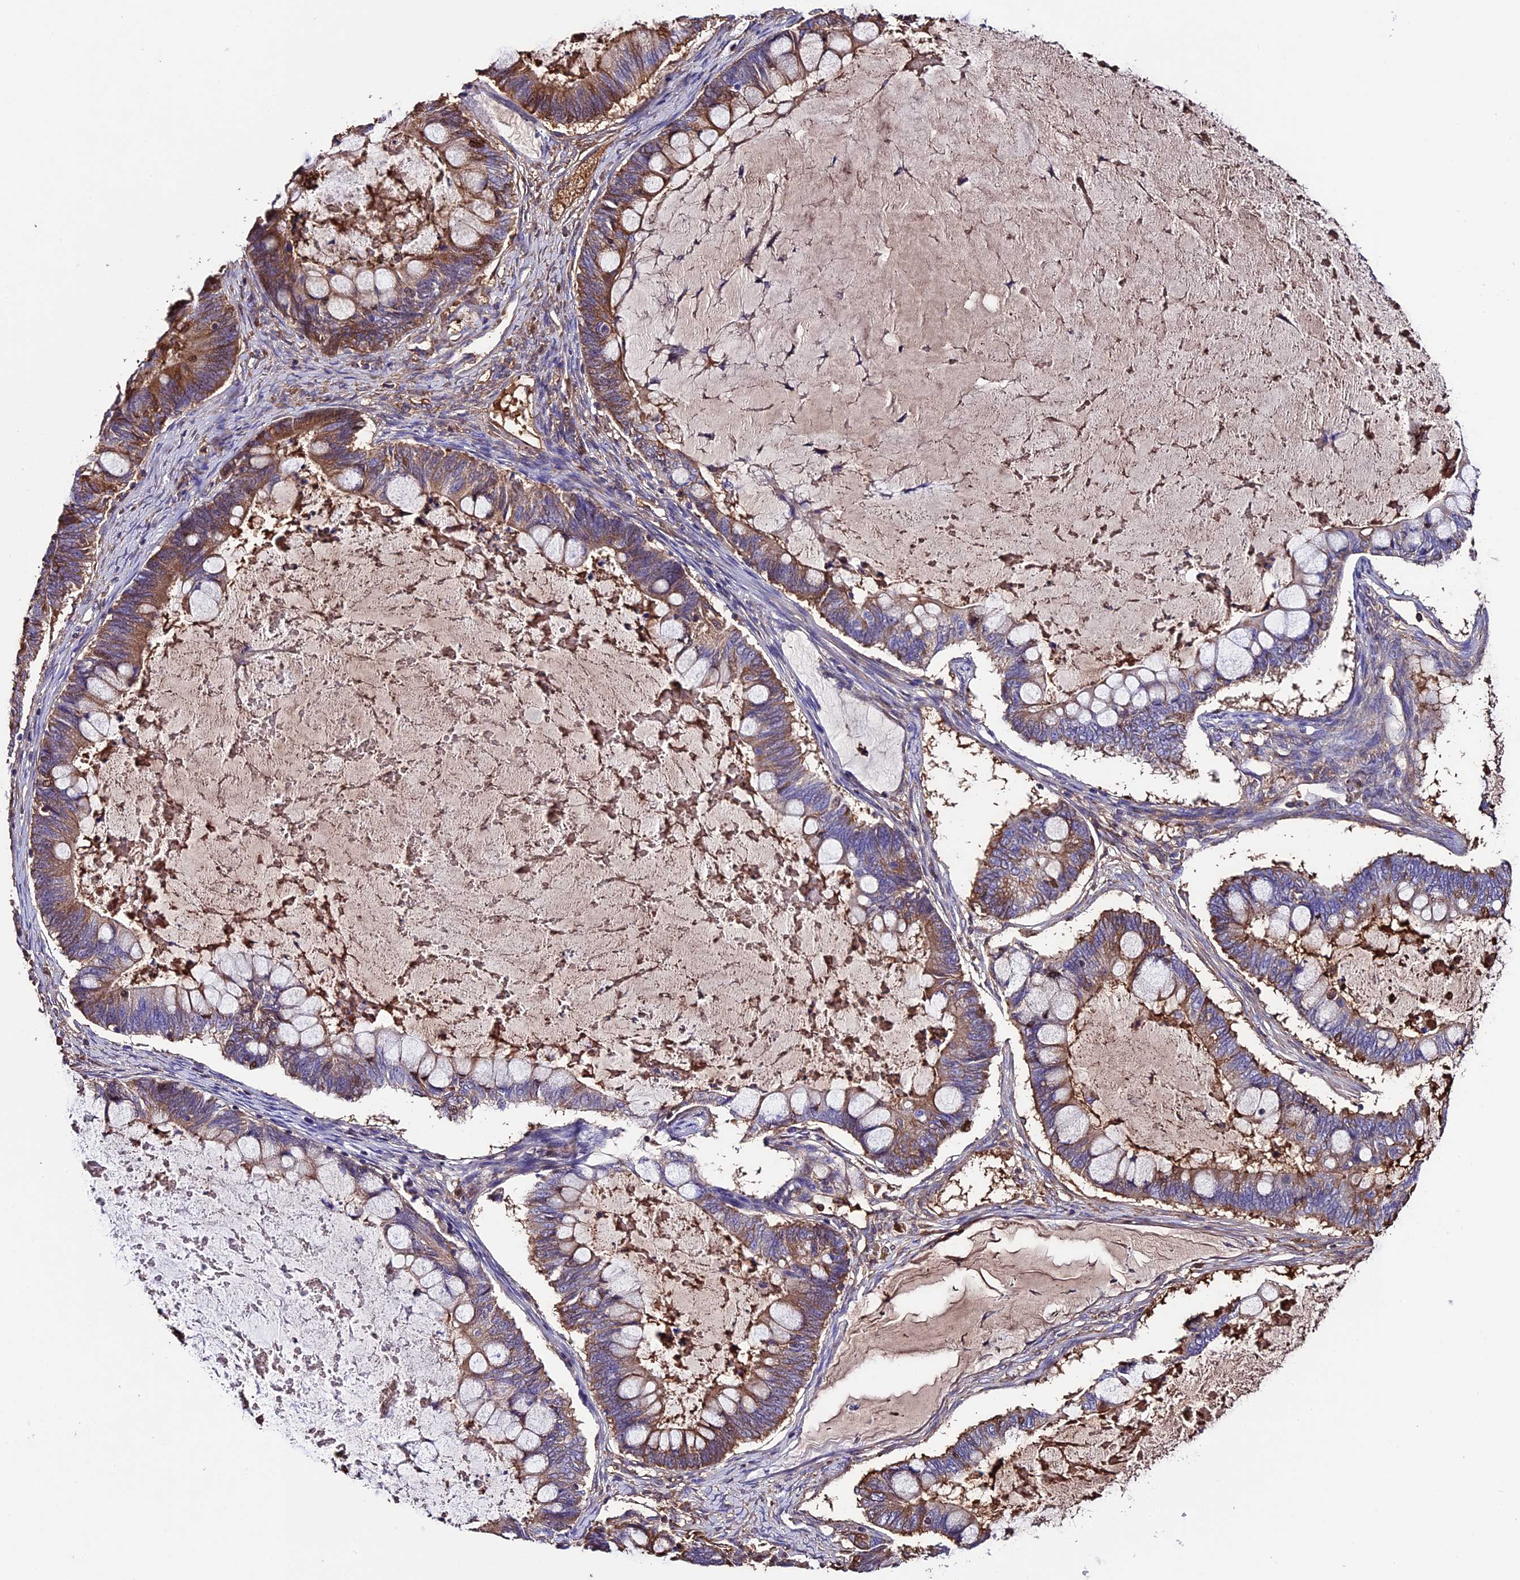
{"staining": {"intensity": "moderate", "quantity": ">75%", "location": "cytoplasmic/membranous"}, "tissue": "ovarian cancer", "cell_type": "Tumor cells", "image_type": "cancer", "snomed": [{"axis": "morphology", "description": "Cystadenocarcinoma, mucinous, NOS"}, {"axis": "topography", "description": "Ovary"}], "caption": "A brown stain shows moderate cytoplasmic/membranous expression of a protein in human mucinous cystadenocarcinoma (ovarian) tumor cells.", "gene": "TCP11L2", "patient": {"sex": "female", "age": 61}}